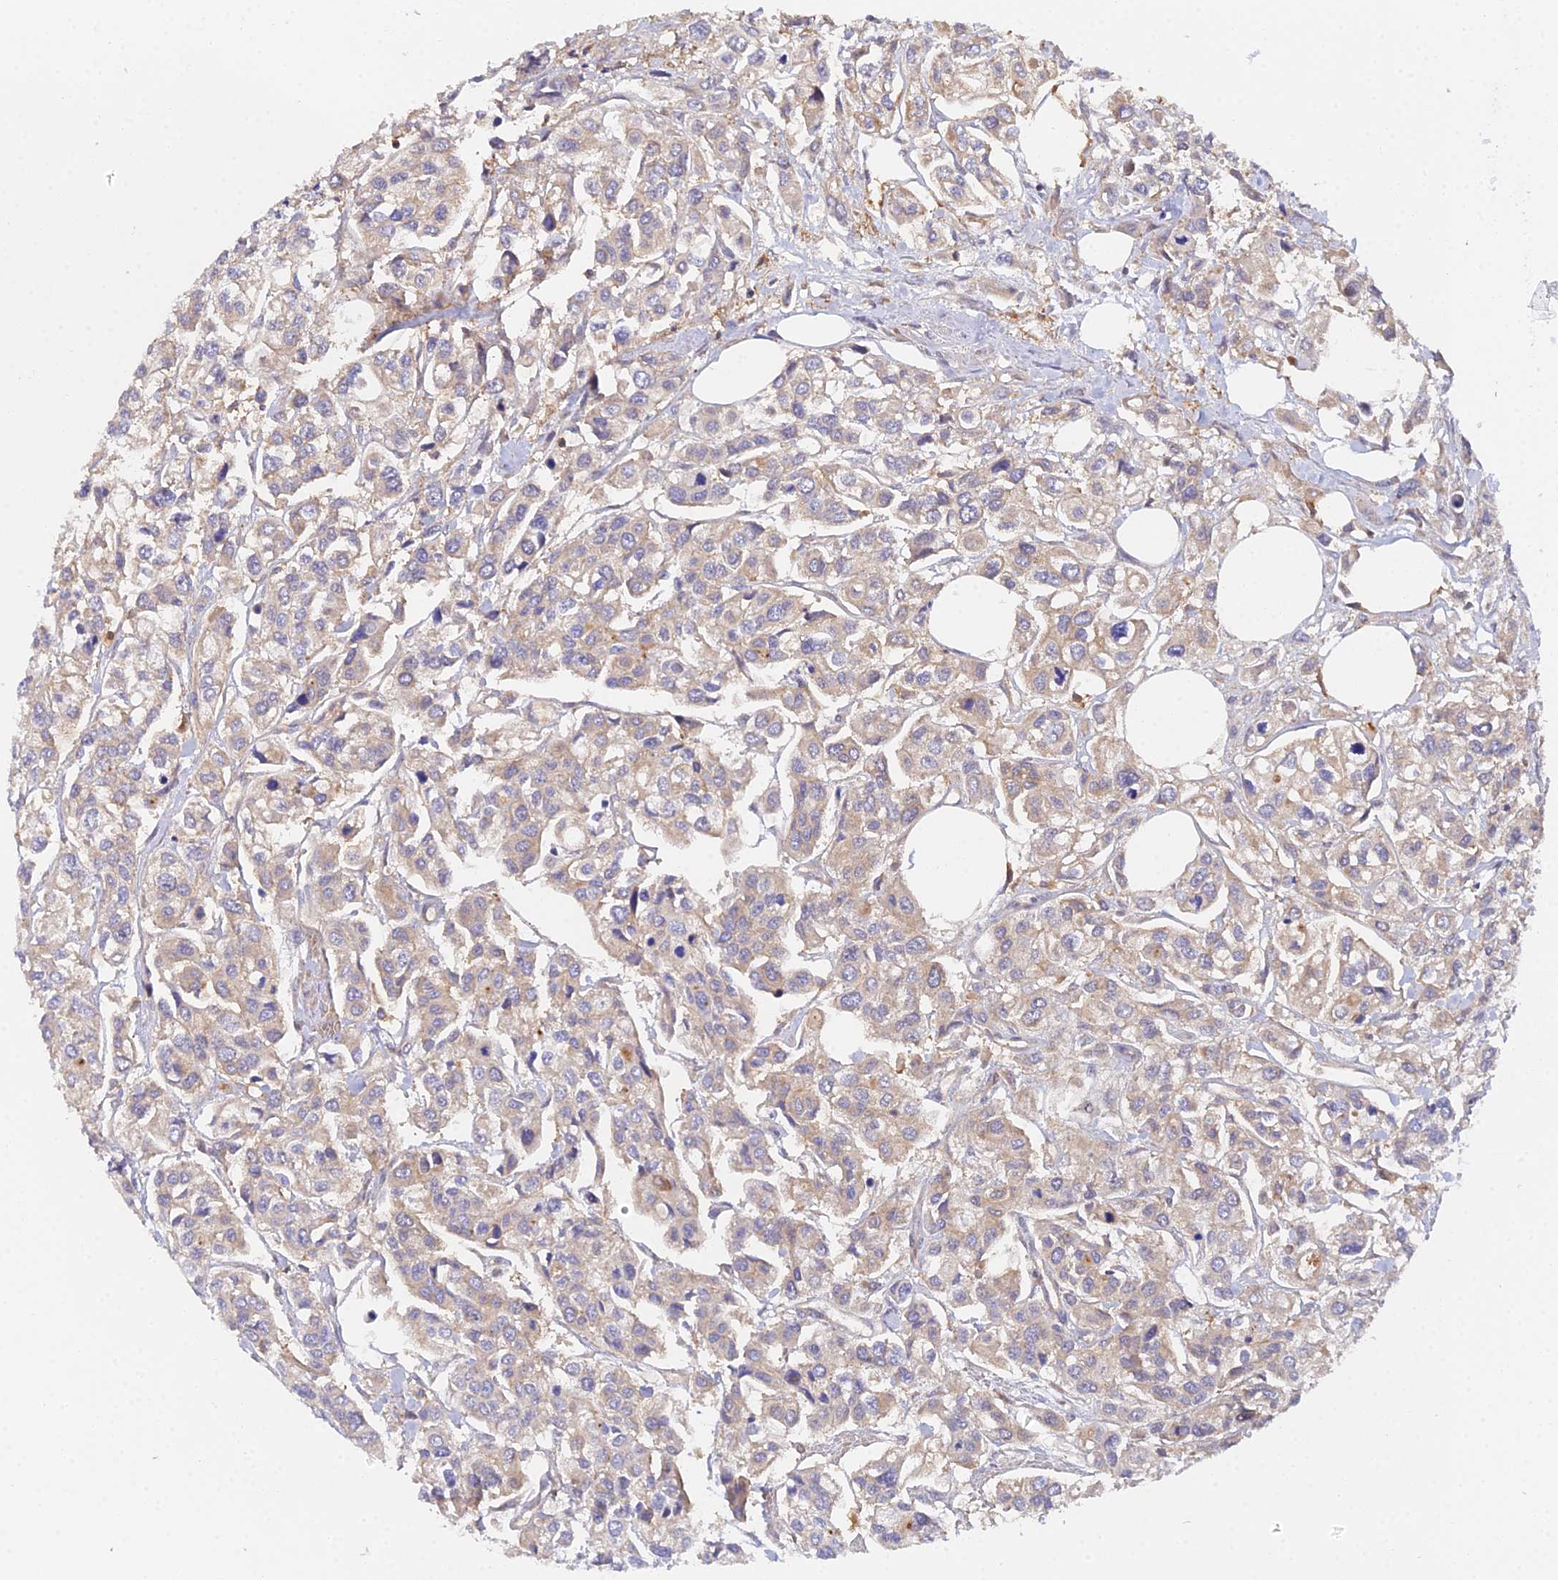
{"staining": {"intensity": "weak", "quantity": "25%-75%", "location": "cytoplasmic/membranous"}, "tissue": "urothelial cancer", "cell_type": "Tumor cells", "image_type": "cancer", "snomed": [{"axis": "morphology", "description": "Urothelial carcinoma, High grade"}, {"axis": "topography", "description": "Urinary bladder"}], "caption": "Weak cytoplasmic/membranous positivity is identified in approximately 25%-75% of tumor cells in urothelial carcinoma (high-grade). (brown staining indicates protein expression, while blue staining denotes nuclei).", "gene": "GNG5B", "patient": {"sex": "male", "age": 67}}